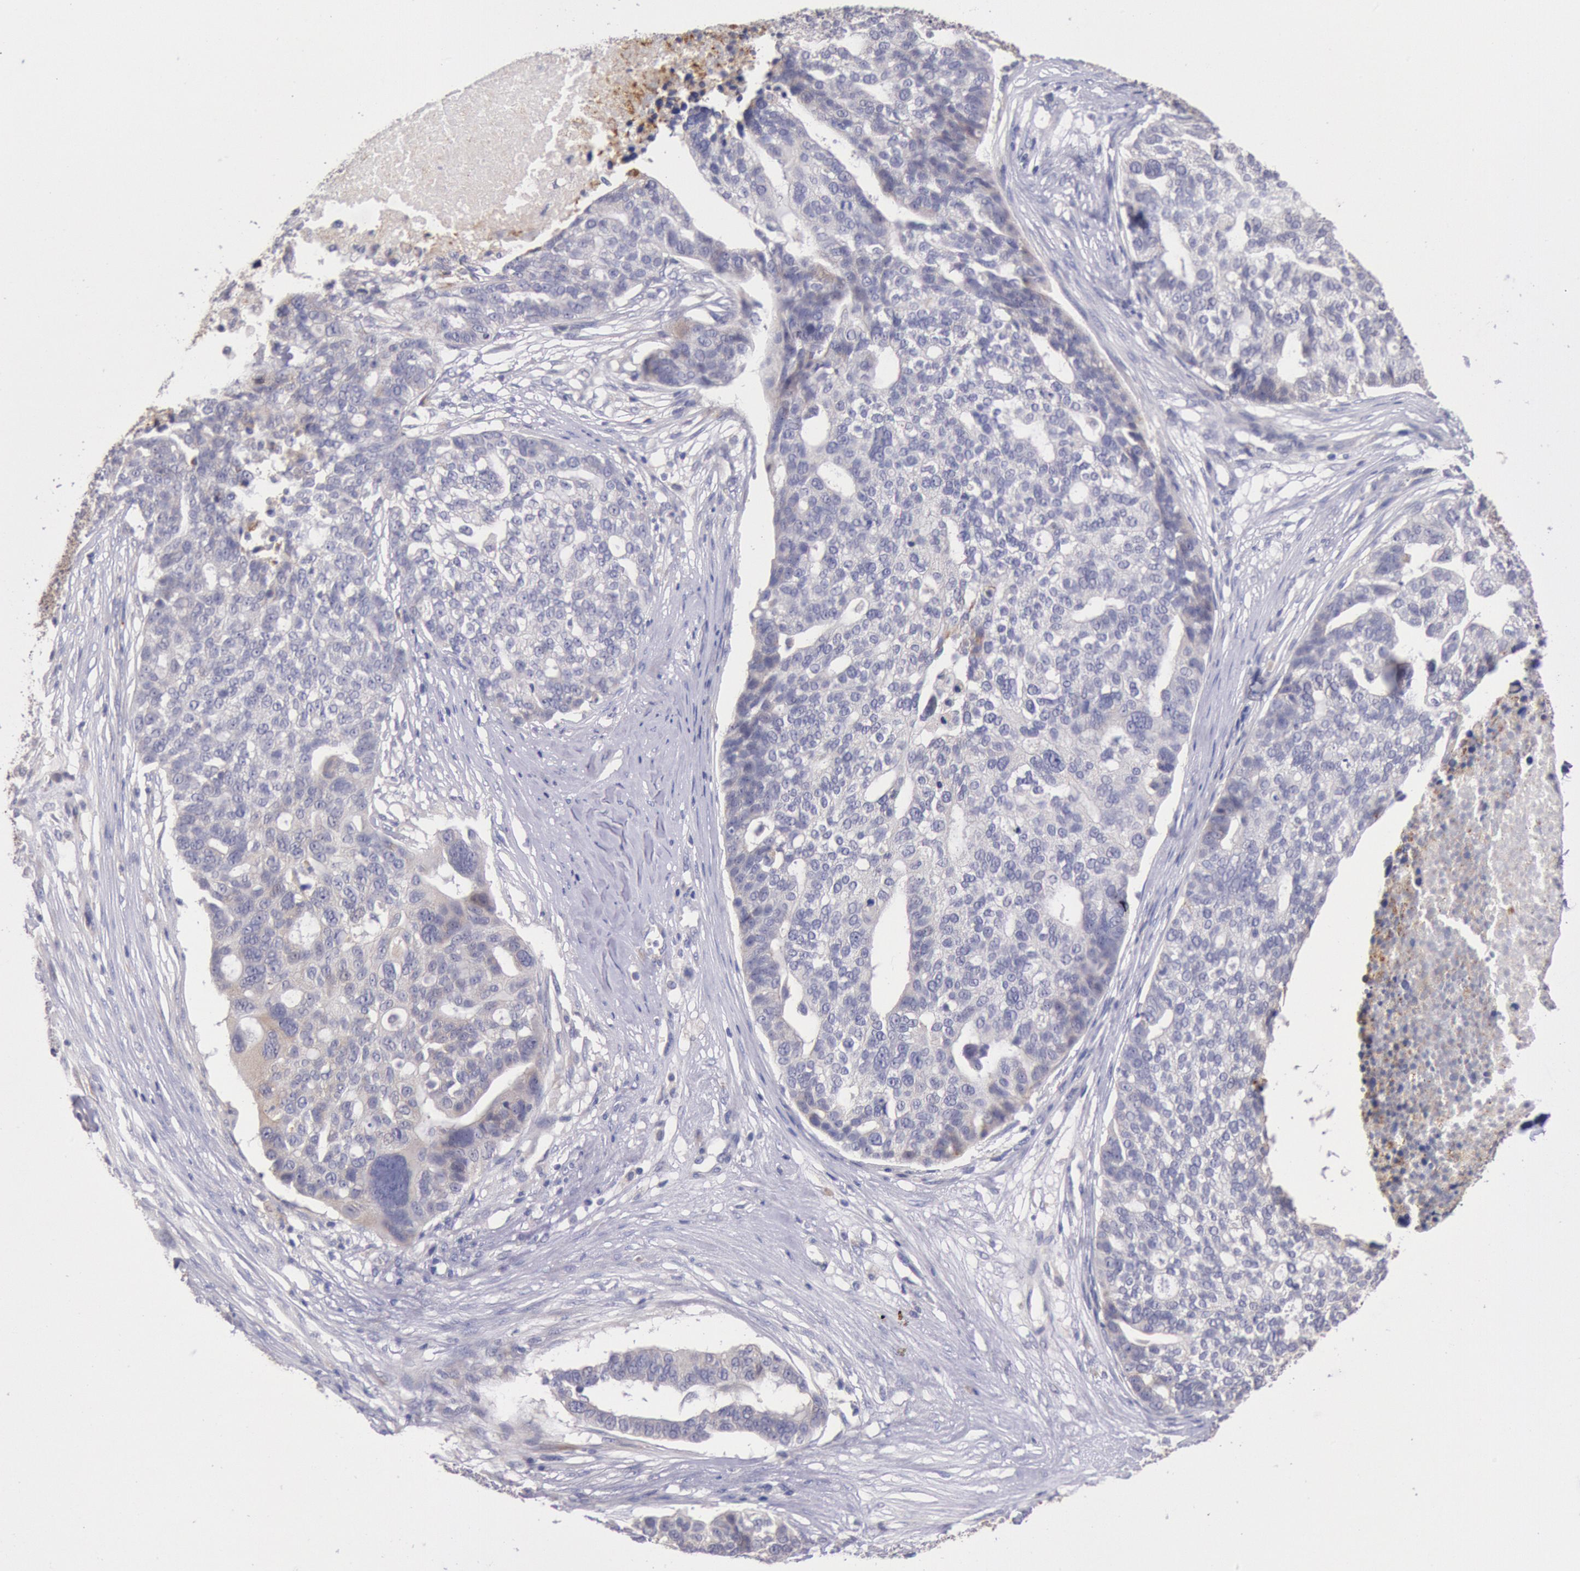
{"staining": {"intensity": "weak", "quantity": "<25%", "location": "cytoplasmic/membranous"}, "tissue": "ovarian cancer", "cell_type": "Tumor cells", "image_type": "cancer", "snomed": [{"axis": "morphology", "description": "Cystadenocarcinoma, serous, NOS"}, {"axis": "topography", "description": "Ovary"}], "caption": "Immunohistochemistry (IHC) histopathology image of ovarian cancer stained for a protein (brown), which exhibits no positivity in tumor cells.", "gene": "GAL3ST1", "patient": {"sex": "female", "age": 59}}